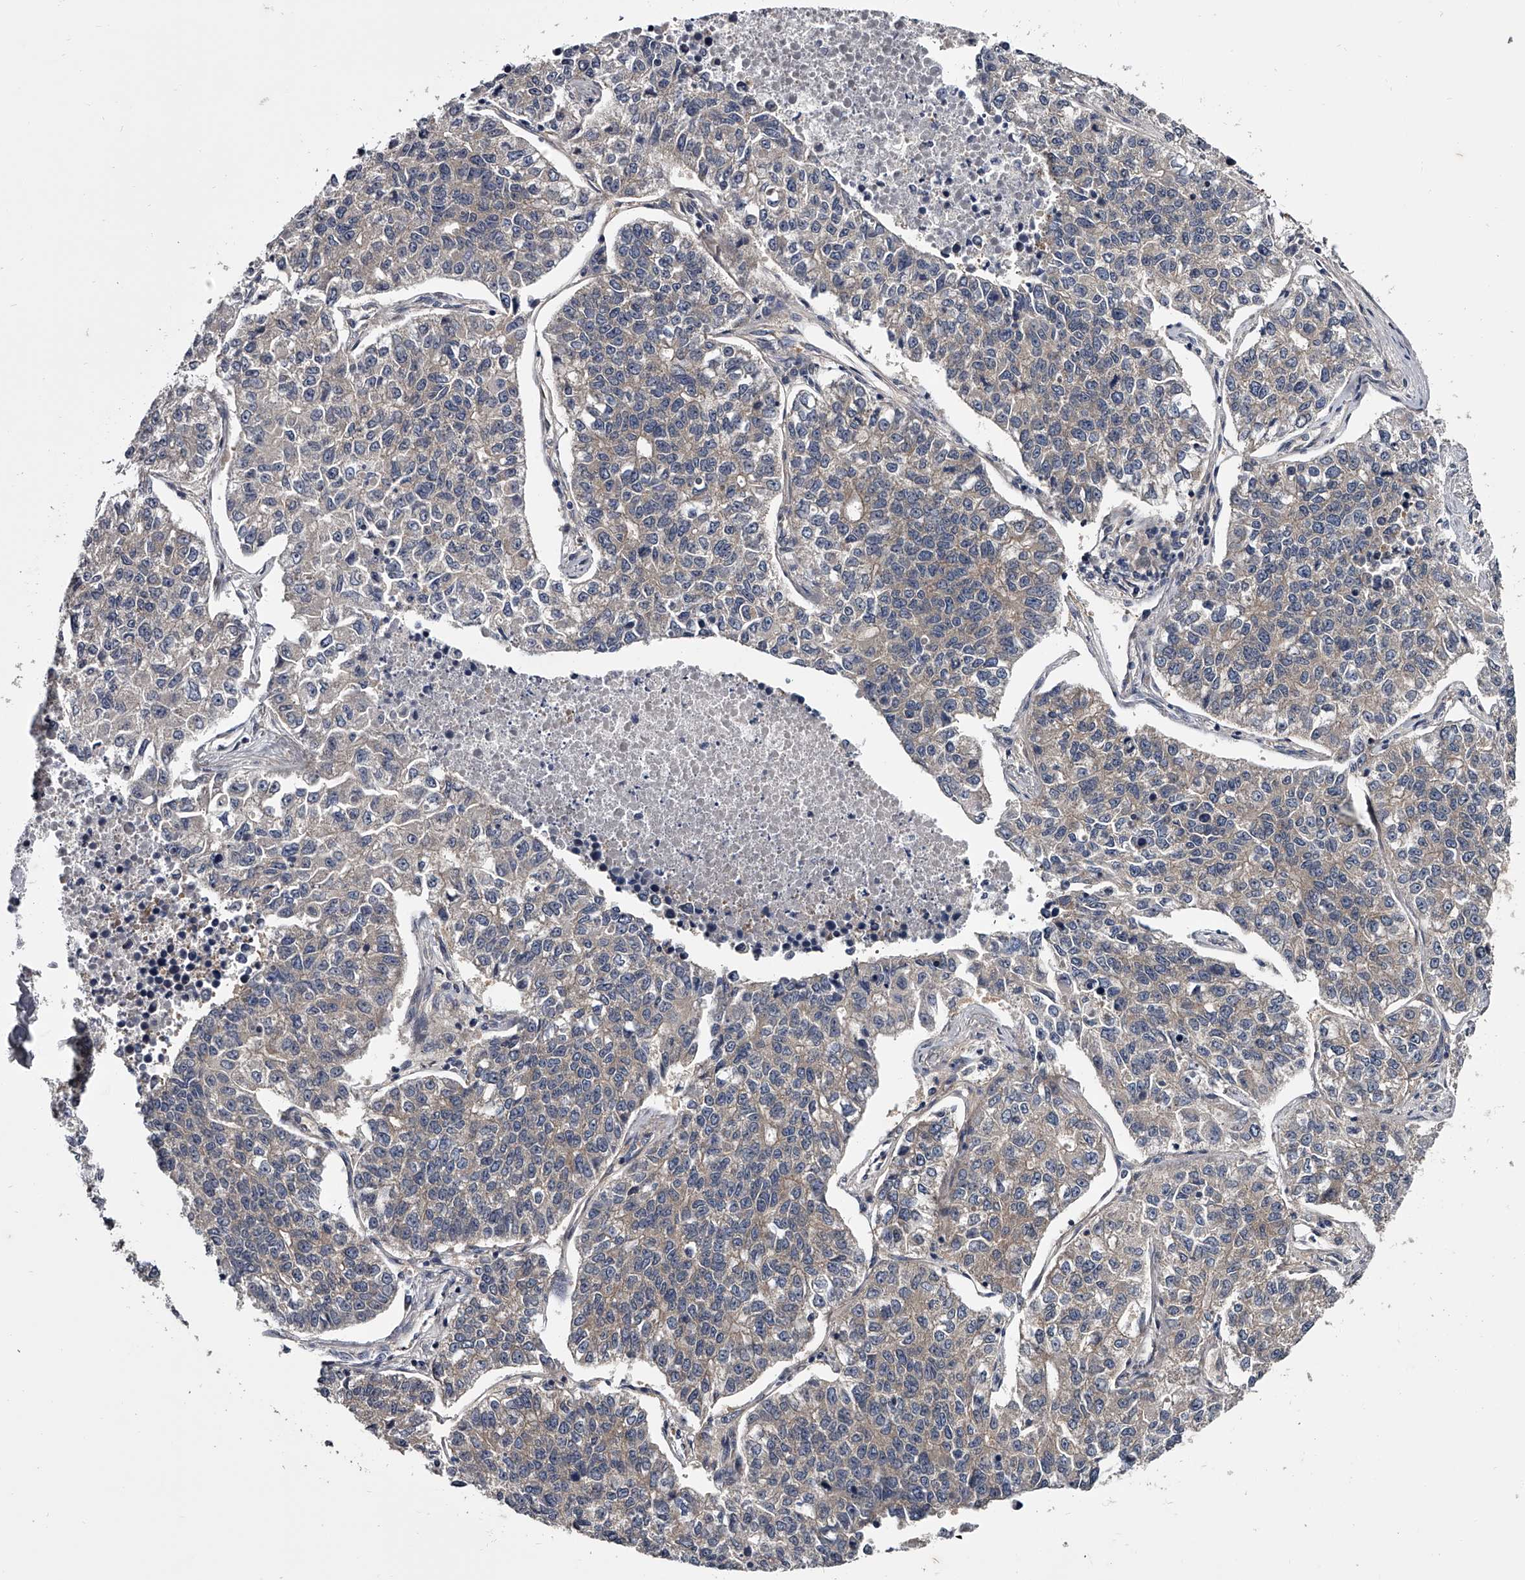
{"staining": {"intensity": "weak", "quantity": "25%-75%", "location": "cytoplasmic/membranous"}, "tissue": "lung cancer", "cell_type": "Tumor cells", "image_type": "cancer", "snomed": [{"axis": "morphology", "description": "Adenocarcinoma, NOS"}, {"axis": "topography", "description": "Lung"}], "caption": "An IHC image of tumor tissue is shown. Protein staining in brown highlights weak cytoplasmic/membranous positivity in lung adenocarcinoma within tumor cells.", "gene": "GAPVD1", "patient": {"sex": "male", "age": 49}}